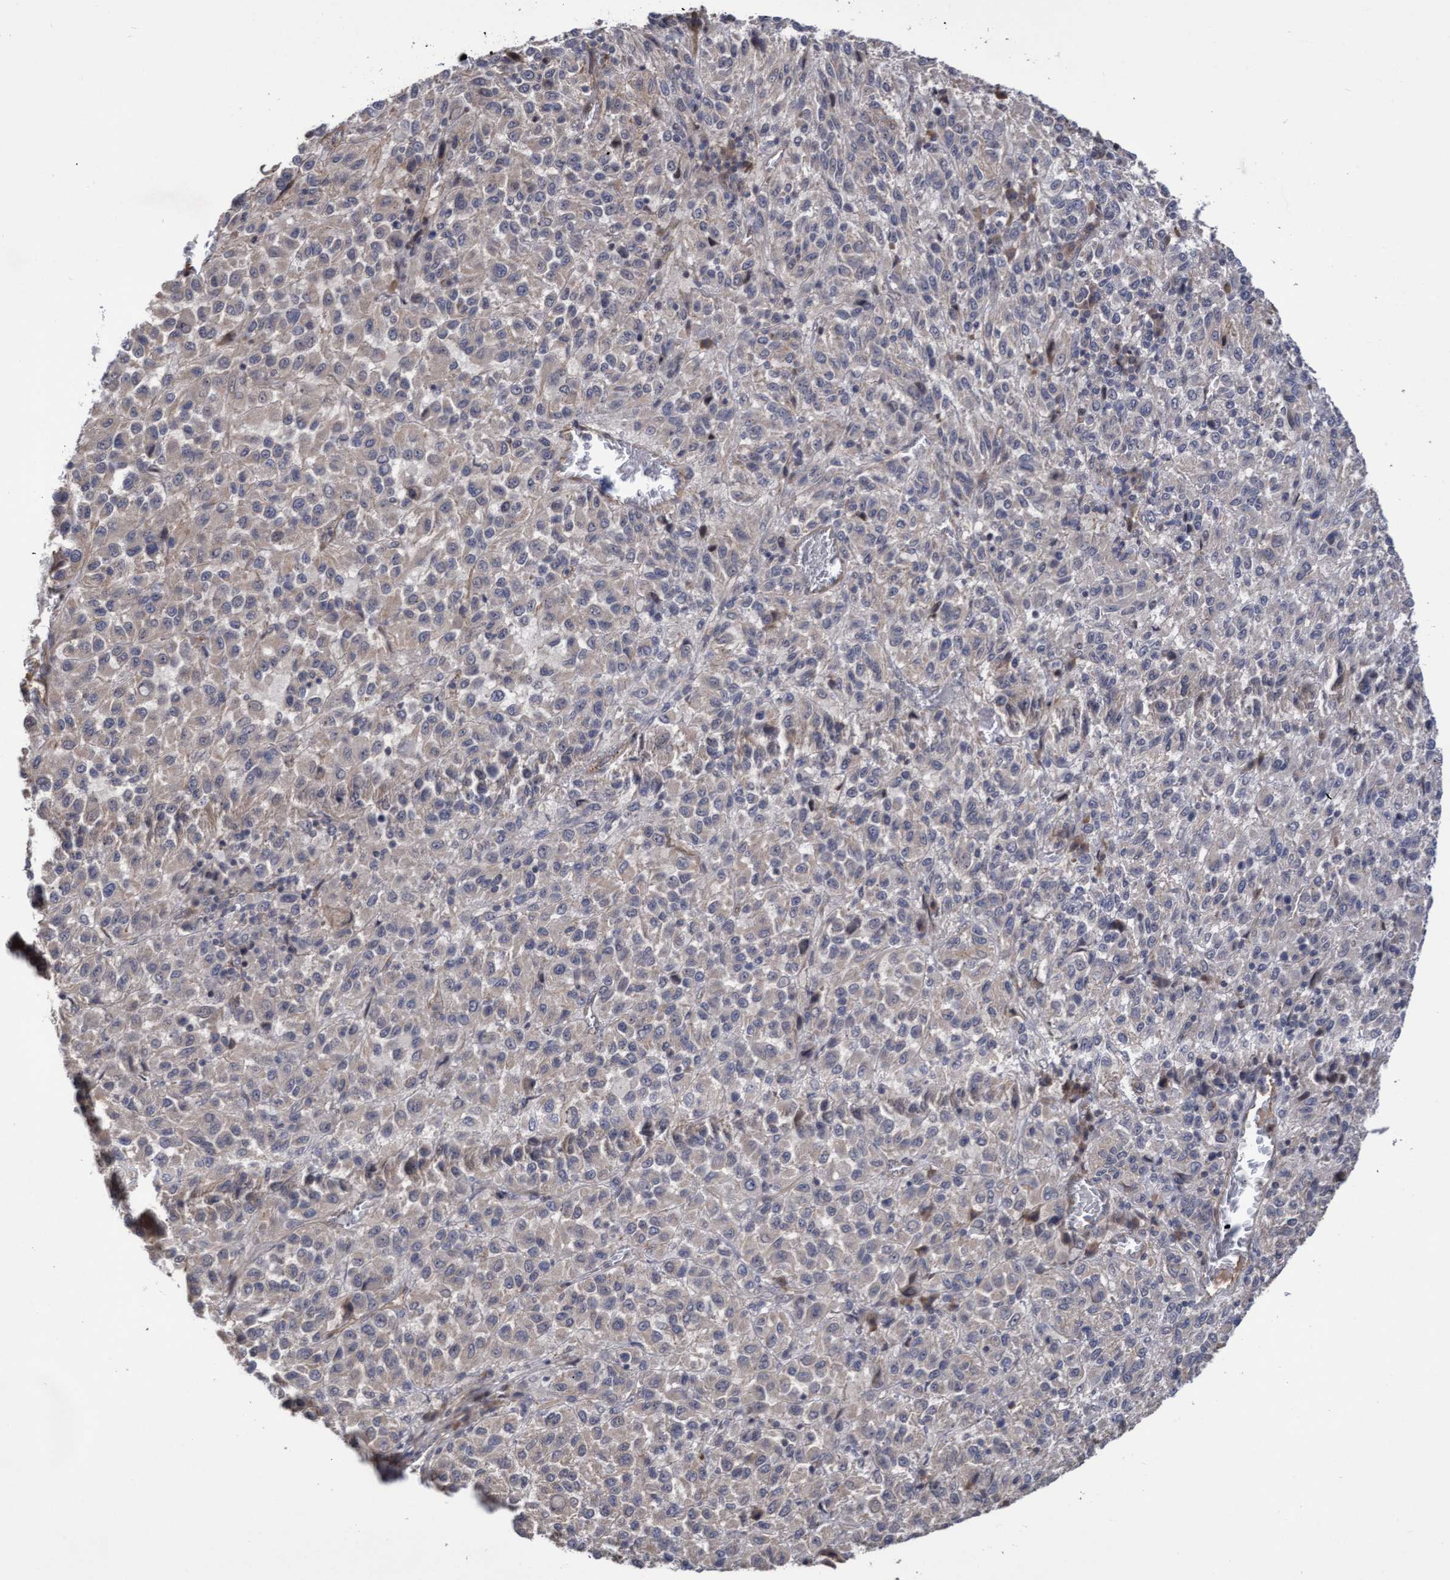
{"staining": {"intensity": "negative", "quantity": "none", "location": "none"}, "tissue": "skin cancer", "cell_type": "Tumor cells", "image_type": "cancer", "snomed": [{"axis": "morphology", "description": "Squamous cell carcinoma, NOS"}, {"axis": "topography", "description": "Skin"}], "caption": "The micrograph shows no significant staining in tumor cells of skin cancer (squamous cell carcinoma).", "gene": "COBL", "patient": {"sex": "female", "age": 73}}